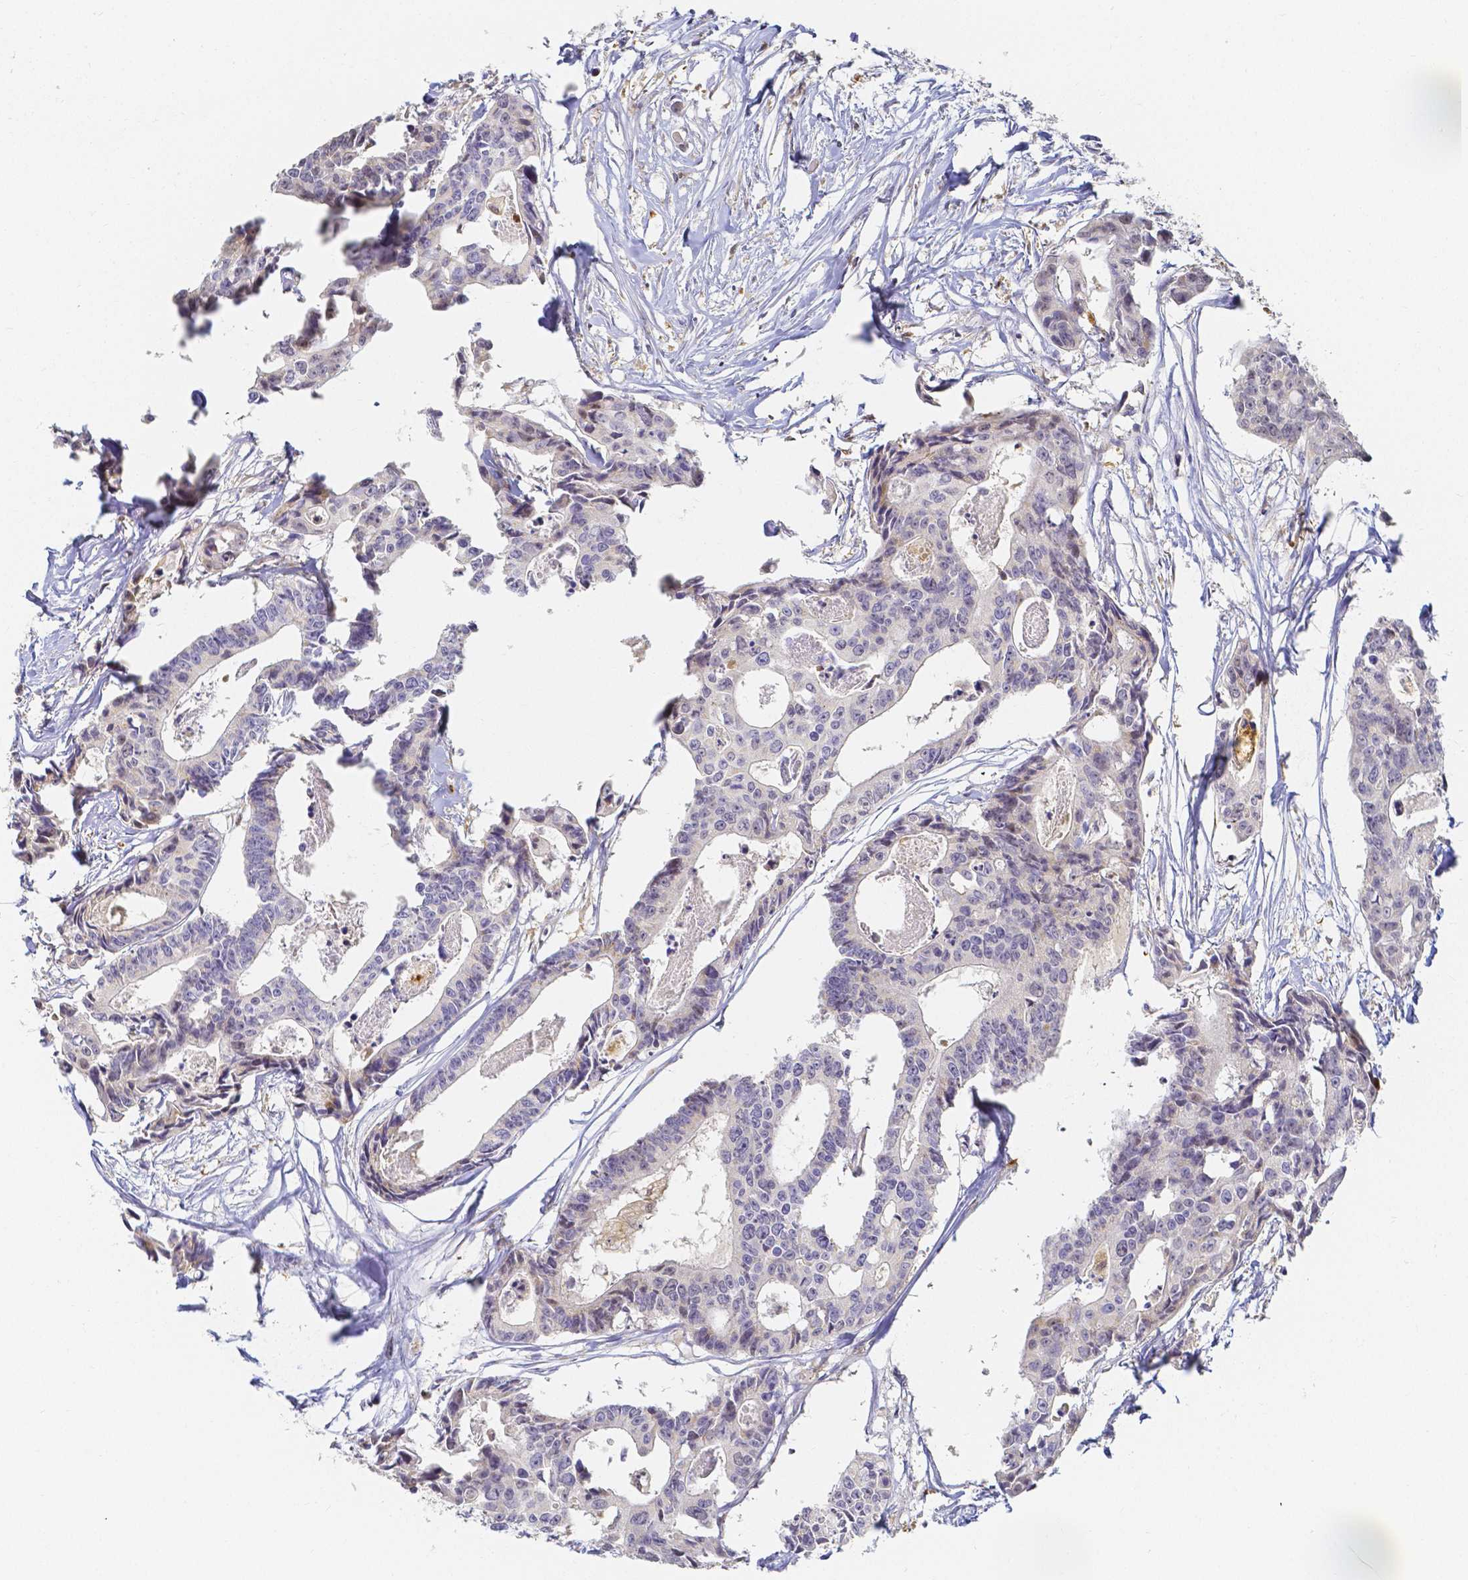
{"staining": {"intensity": "negative", "quantity": "none", "location": "none"}, "tissue": "colorectal cancer", "cell_type": "Tumor cells", "image_type": "cancer", "snomed": [{"axis": "morphology", "description": "Adenocarcinoma, NOS"}, {"axis": "topography", "description": "Rectum"}], "caption": "A micrograph of colorectal cancer stained for a protein reveals no brown staining in tumor cells.", "gene": "KCNH1", "patient": {"sex": "male", "age": 57}}